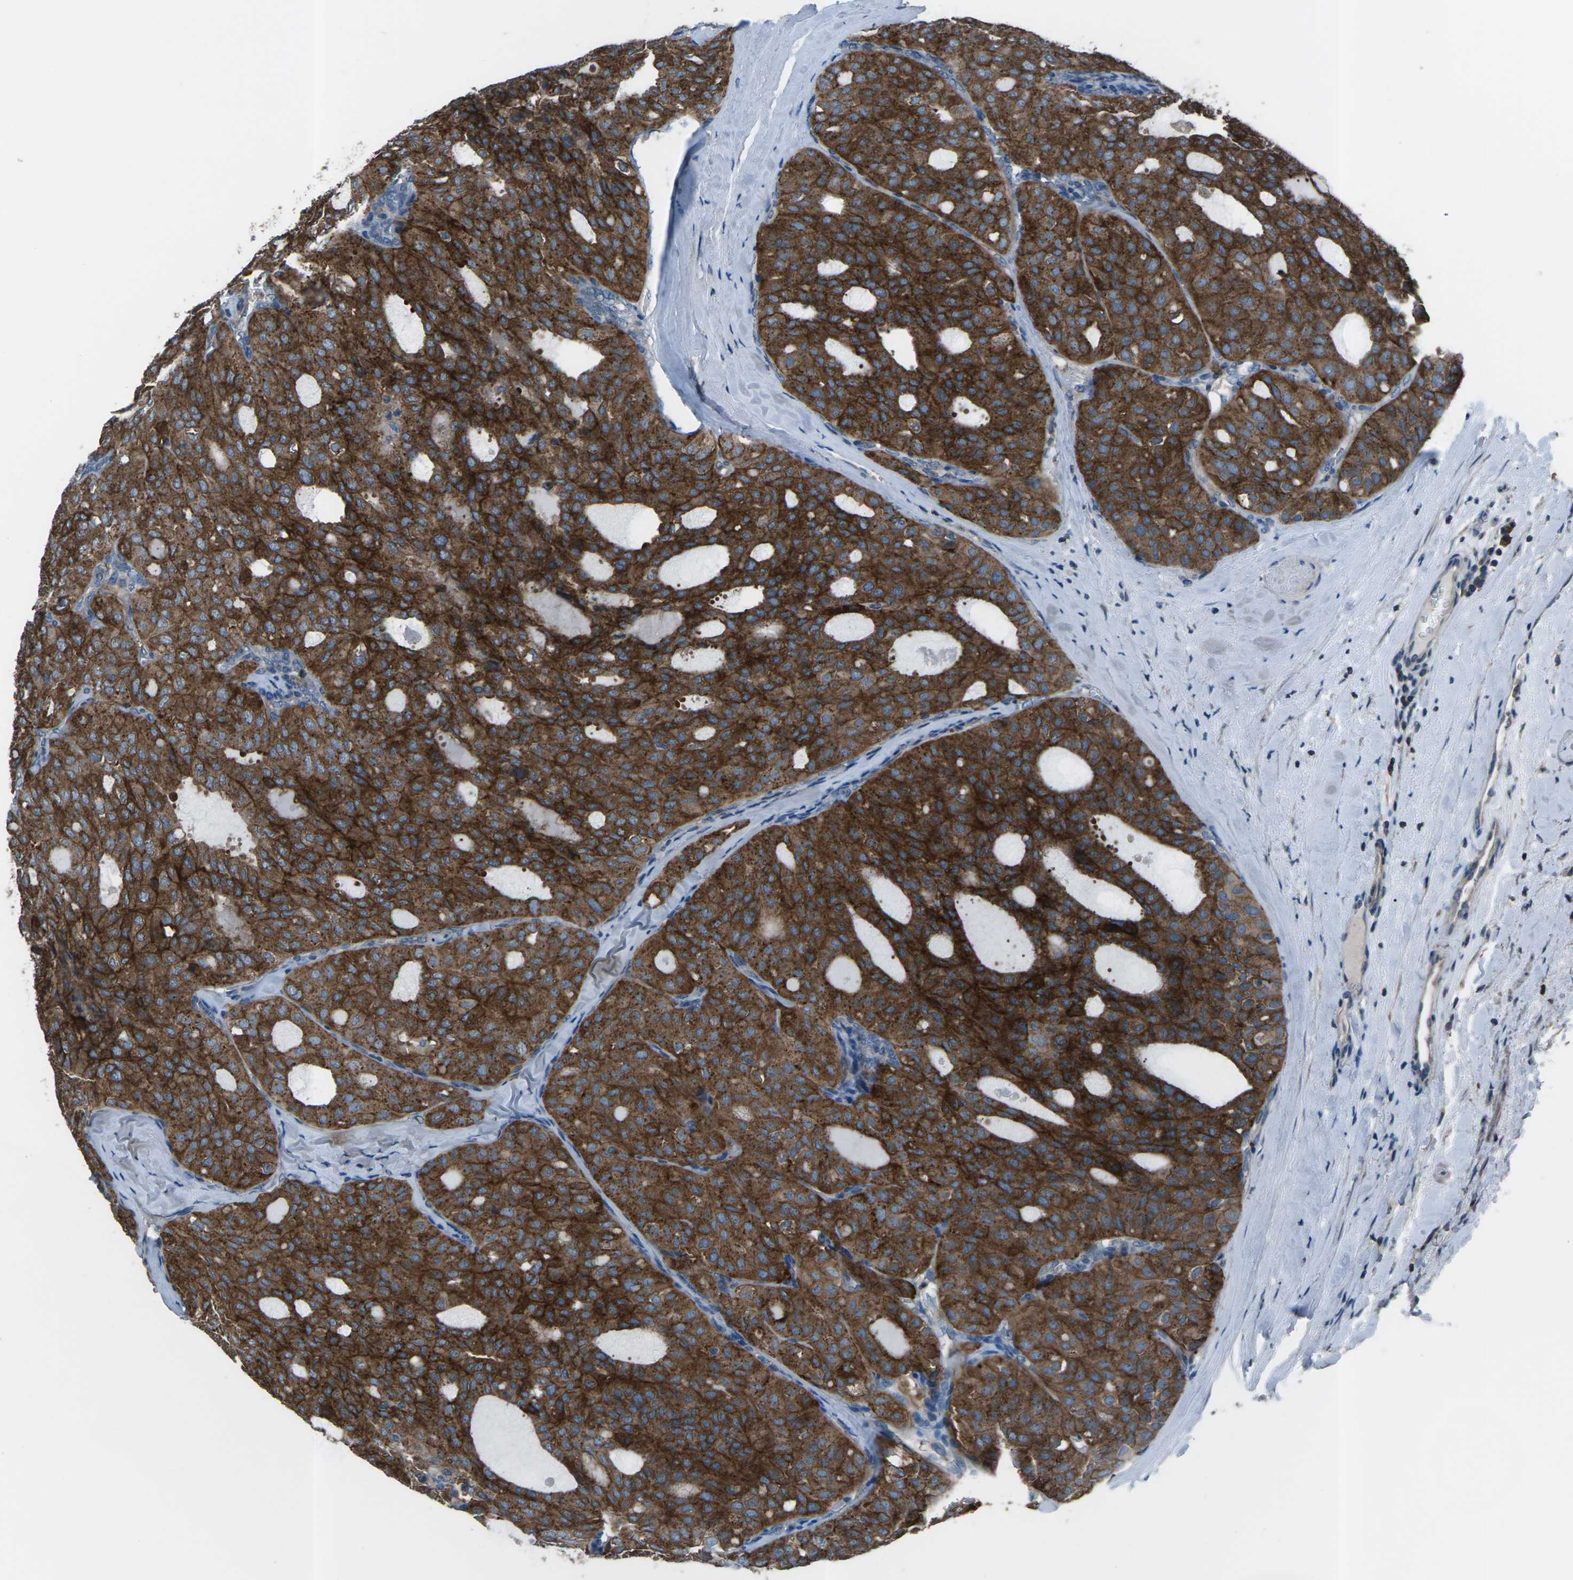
{"staining": {"intensity": "strong", "quantity": ">75%", "location": "cytoplasmic/membranous"}, "tissue": "thyroid cancer", "cell_type": "Tumor cells", "image_type": "cancer", "snomed": [{"axis": "morphology", "description": "Follicular adenoma carcinoma, NOS"}, {"axis": "topography", "description": "Thyroid gland"}], "caption": "This histopathology image exhibits immunohistochemistry staining of thyroid follicular adenoma carcinoma, with high strong cytoplasmic/membranous expression in about >75% of tumor cells.", "gene": "CMTM4", "patient": {"sex": "male", "age": 75}}